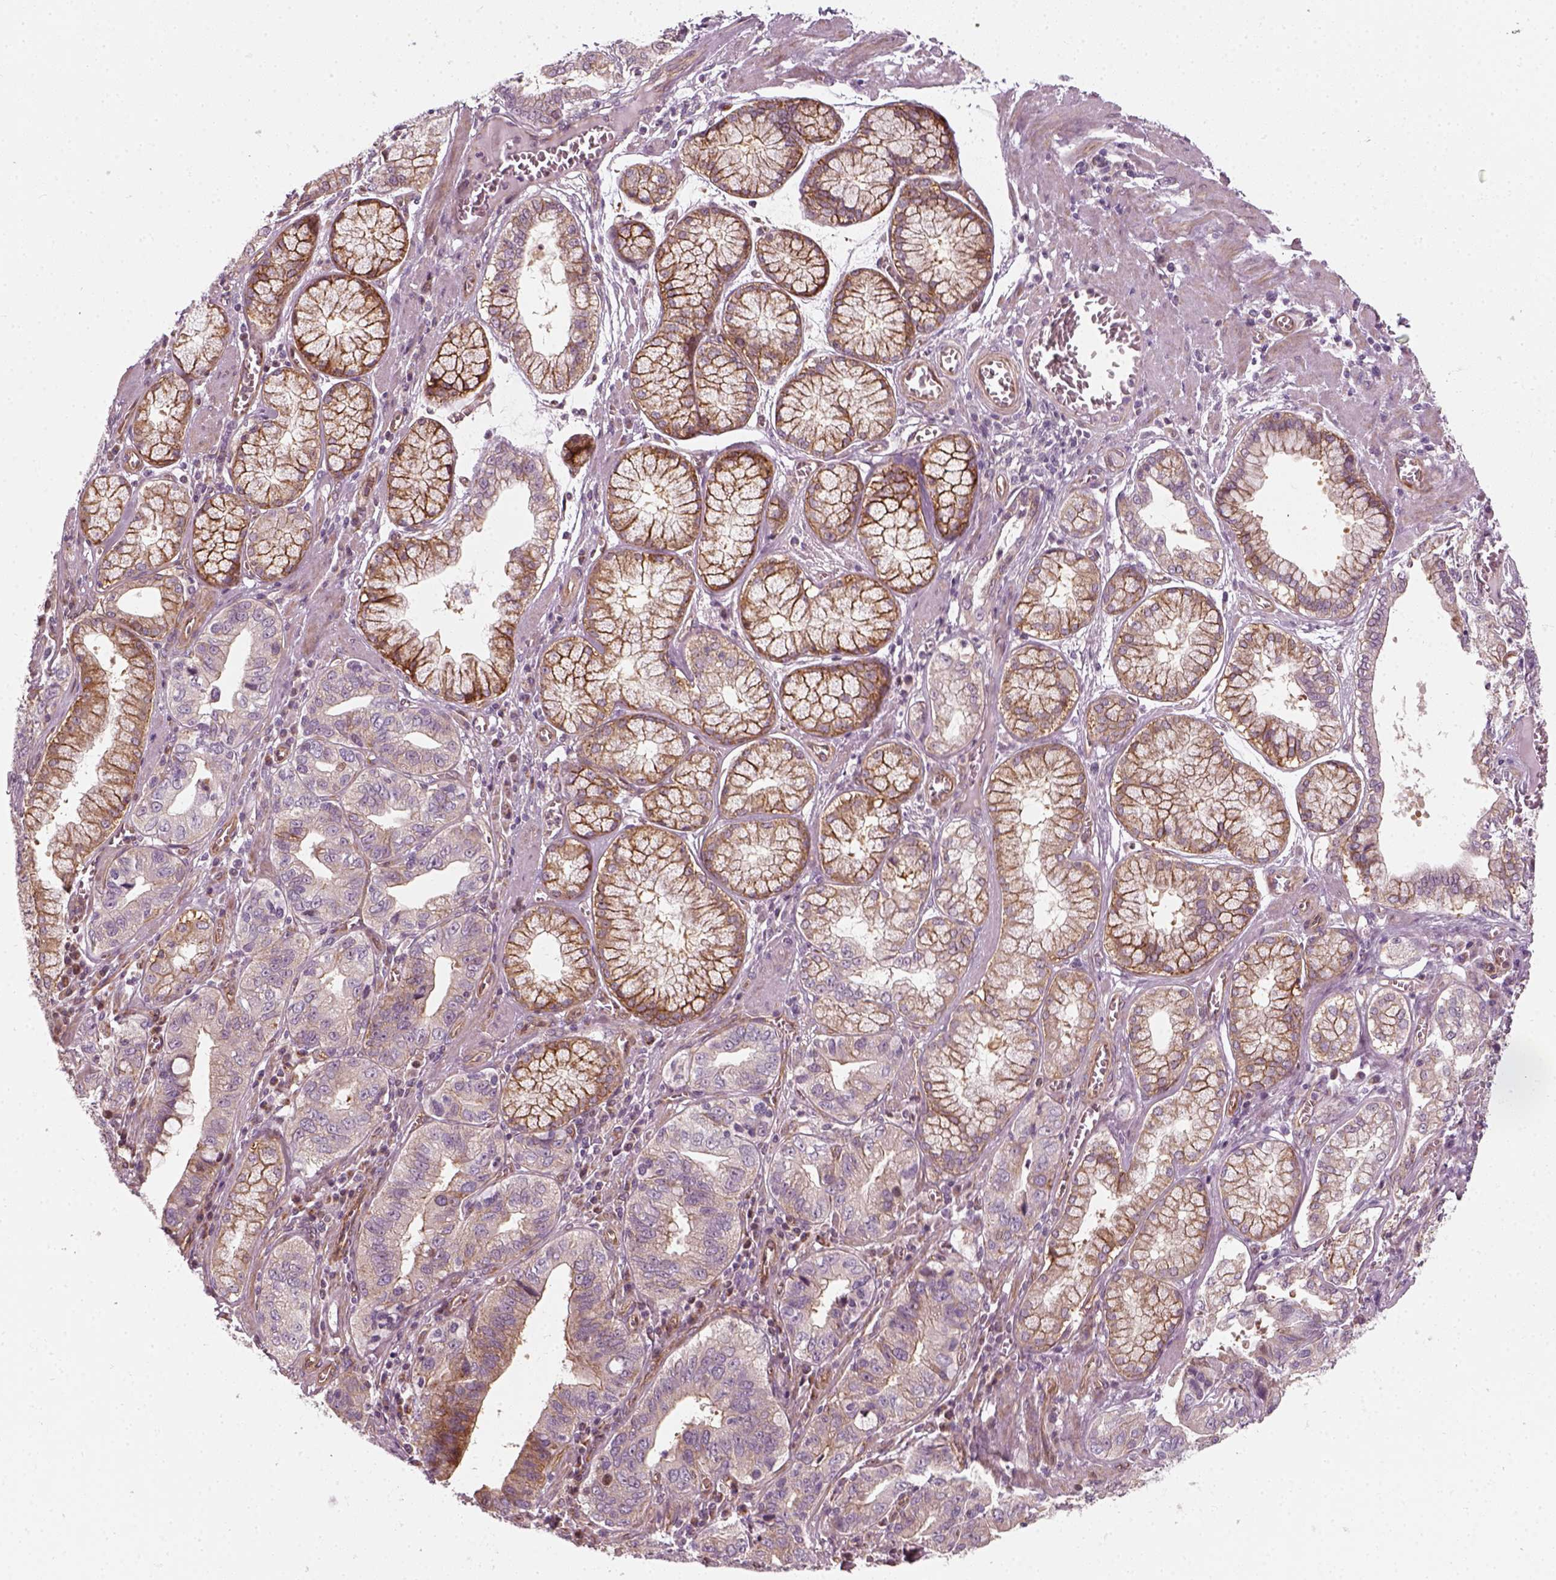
{"staining": {"intensity": "negative", "quantity": "none", "location": "none"}, "tissue": "stomach cancer", "cell_type": "Tumor cells", "image_type": "cancer", "snomed": [{"axis": "morphology", "description": "Adenocarcinoma, NOS"}, {"axis": "topography", "description": "Stomach, lower"}], "caption": "The immunohistochemistry image has no significant positivity in tumor cells of stomach cancer (adenocarcinoma) tissue.", "gene": "DNASE1L1", "patient": {"sex": "female", "age": 76}}